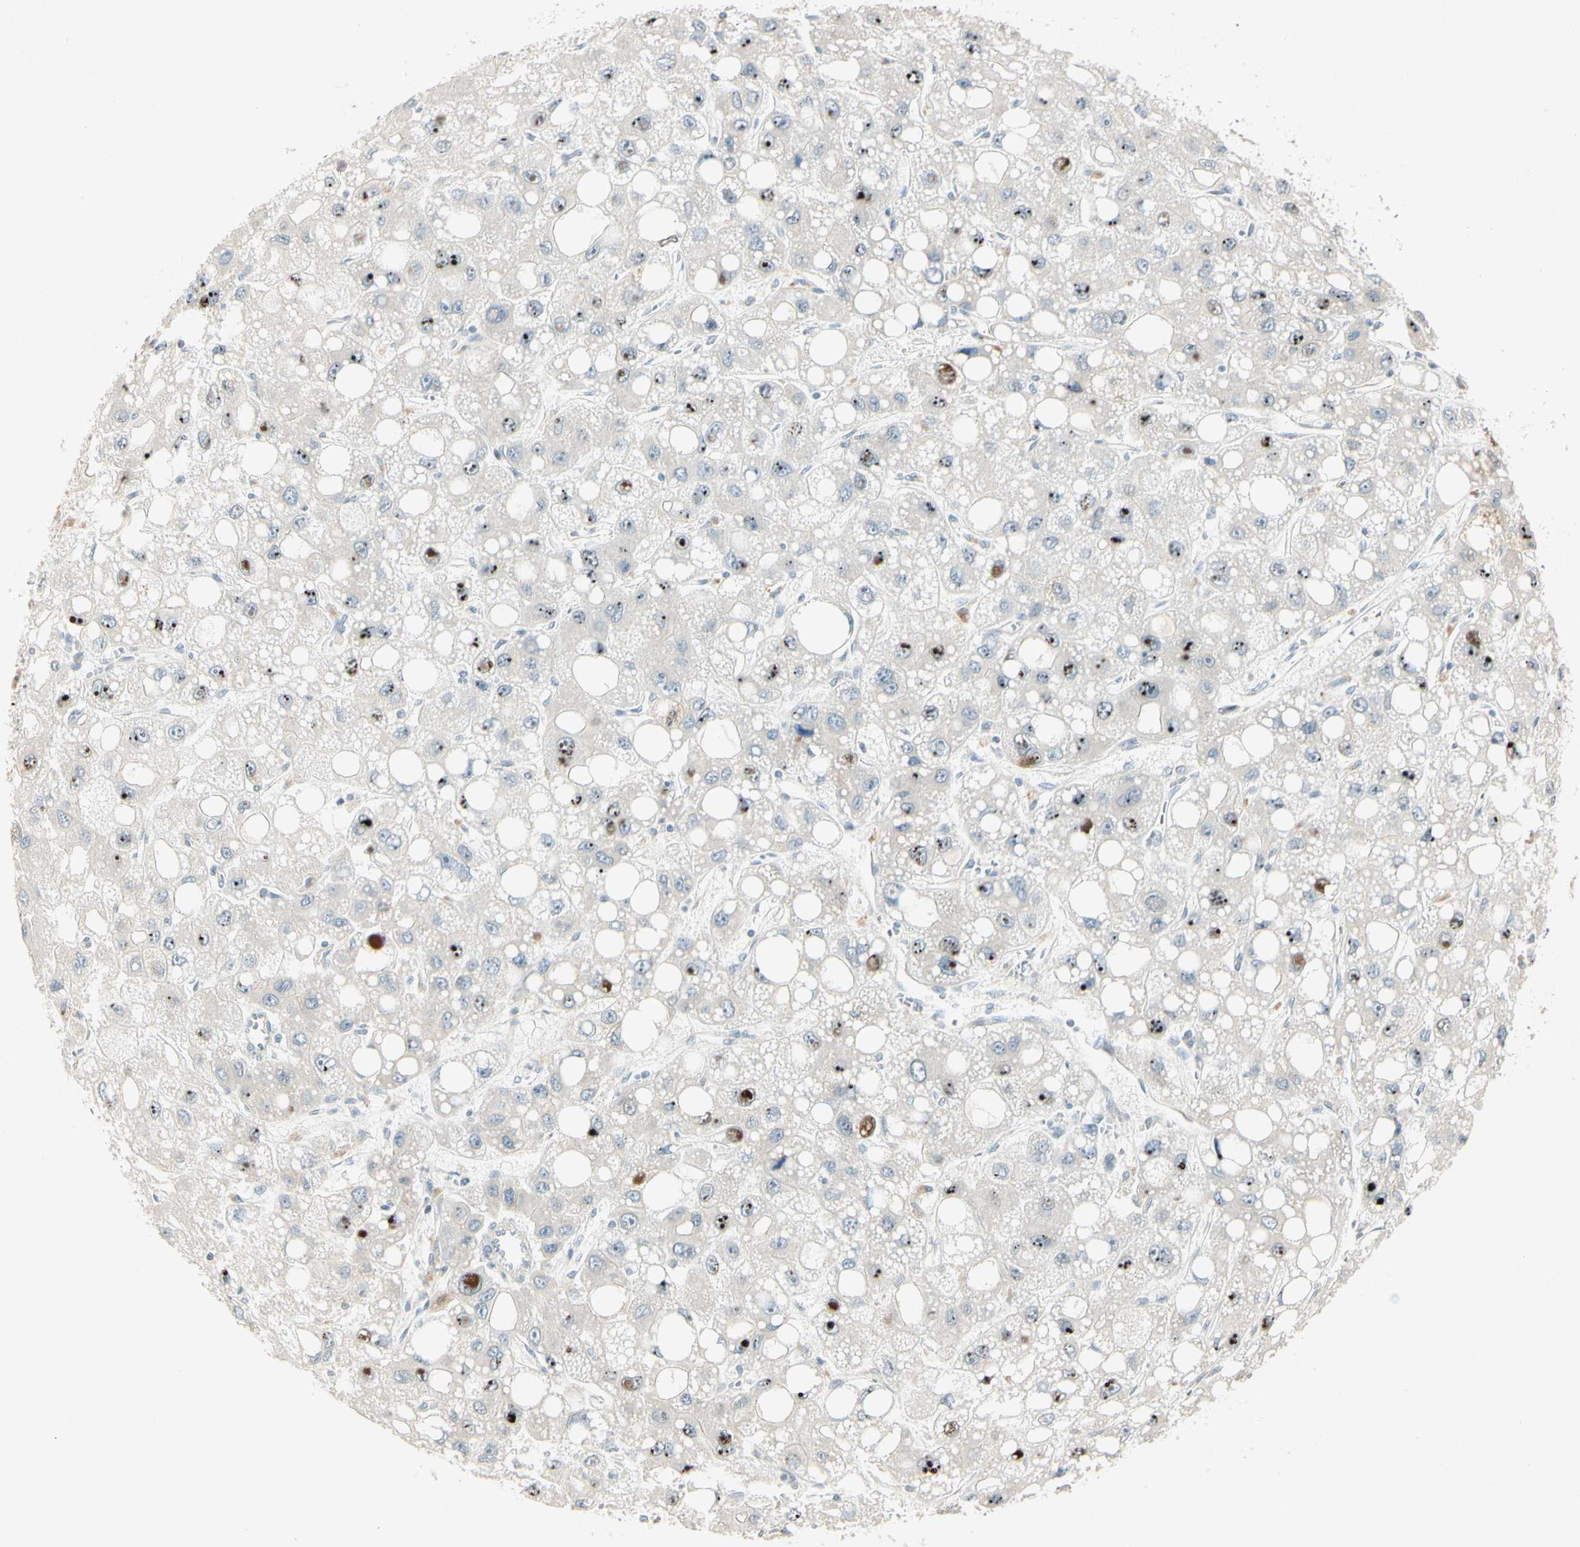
{"staining": {"intensity": "strong", "quantity": "25%-75%", "location": "nuclear"}, "tissue": "liver cancer", "cell_type": "Tumor cells", "image_type": "cancer", "snomed": [{"axis": "morphology", "description": "Carcinoma, Hepatocellular, NOS"}, {"axis": "topography", "description": "Liver"}], "caption": "Immunohistochemistry (IHC) histopathology image of human hepatocellular carcinoma (liver) stained for a protein (brown), which exhibits high levels of strong nuclear positivity in approximately 25%-75% of tumor cells.", "gene": "PCDHB15", "patient": {"sex": "male", "age": 55}}